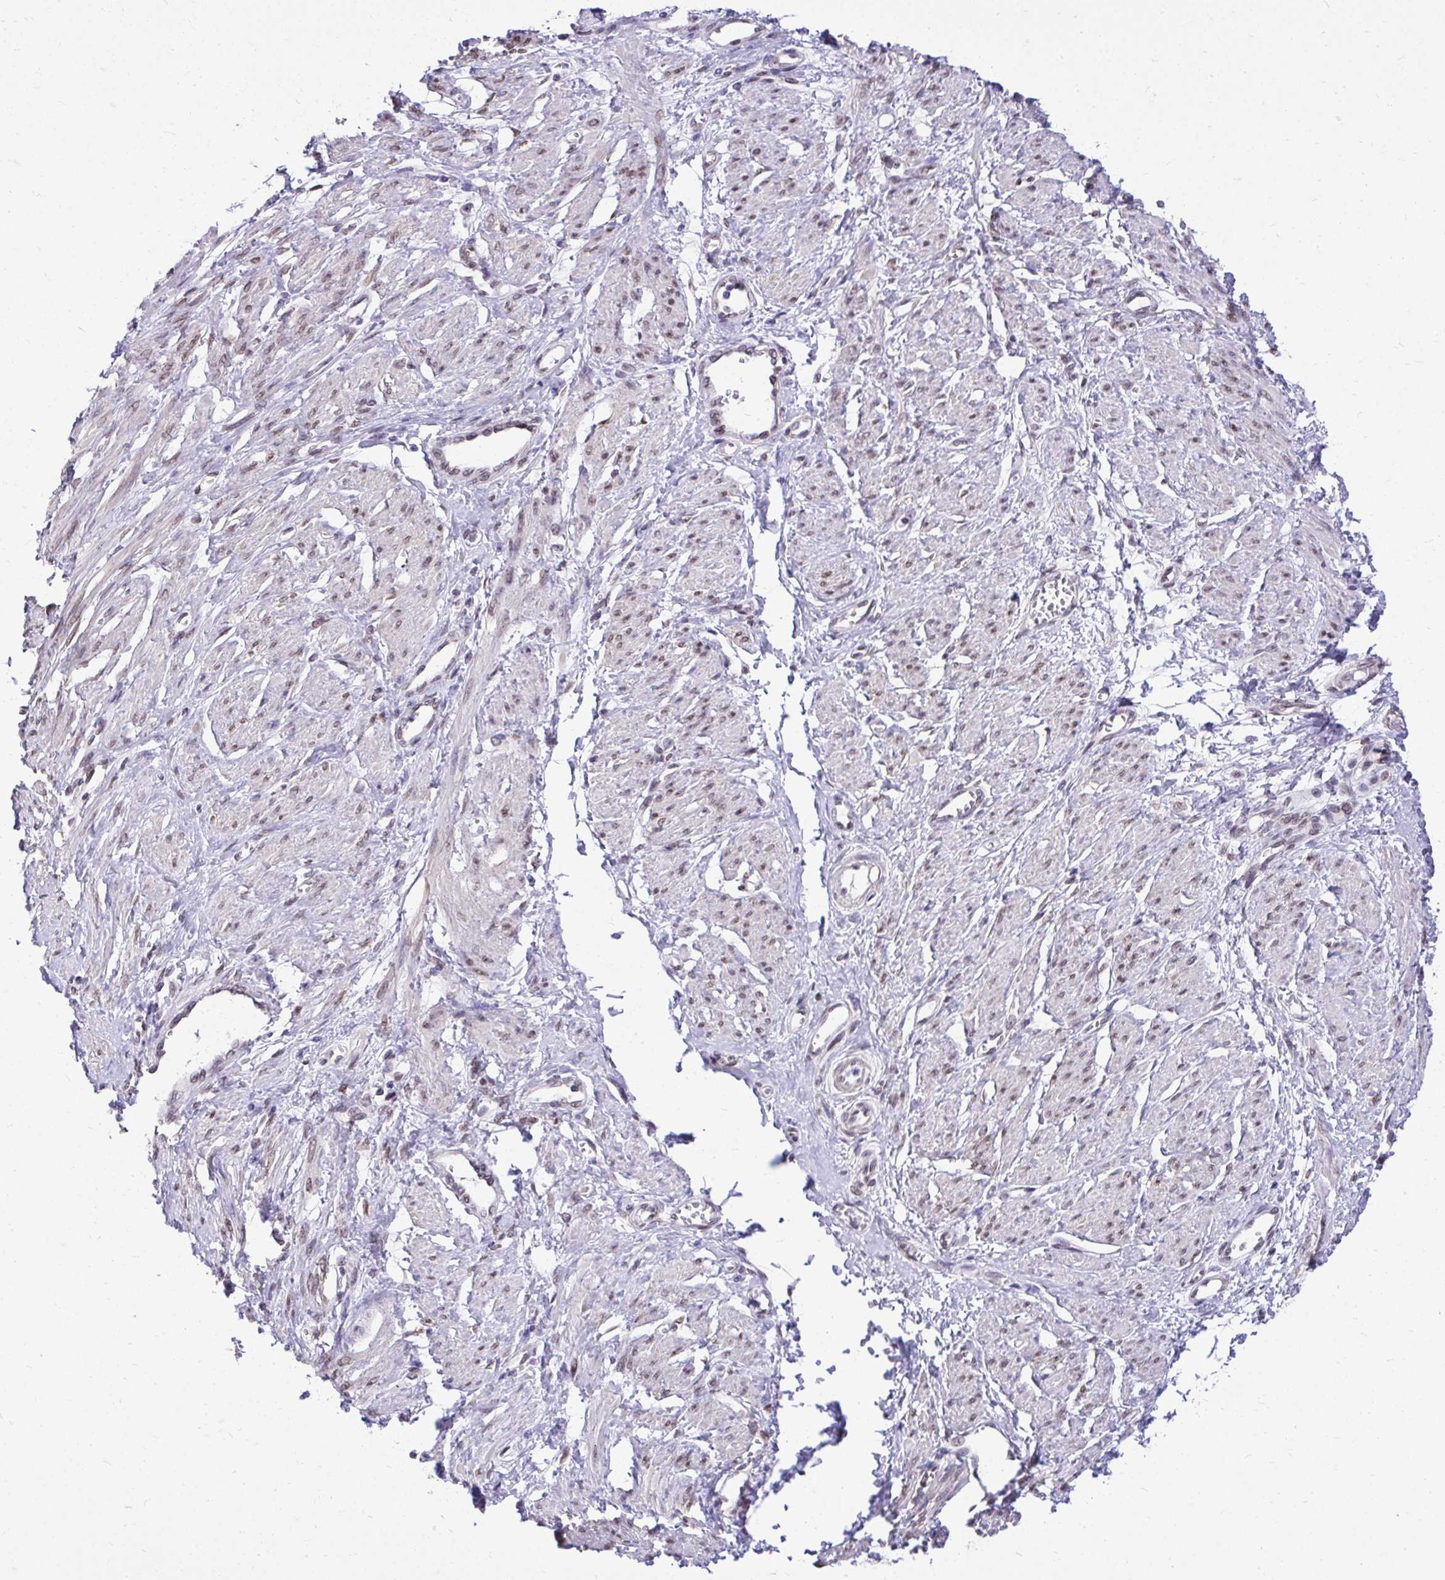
{"staining": {"intensity": "moderate", "quantity": "25%-75%", "location": "cytoplasmic/membranous,nuclear"}, "tissue": "smooth muscle", "cell_type": "Smooth muscle cells", "image_type": "normal", "snomed": [{"axis": "morphology", "description": "Normal tissue, NOS"}, {"axis": "topography", "description": "Smooth muscle"}, {"axis": "topography", "description": "Uterus"}], "caption": "Protein expression analysis of benign smooth muscle shows moderate cytoplasmic/membranous,nuclear expression in about 25%-75% of smooth muscle cells.", "gene": "BANF1", "patient": {"sex": "female", "age": 39}}